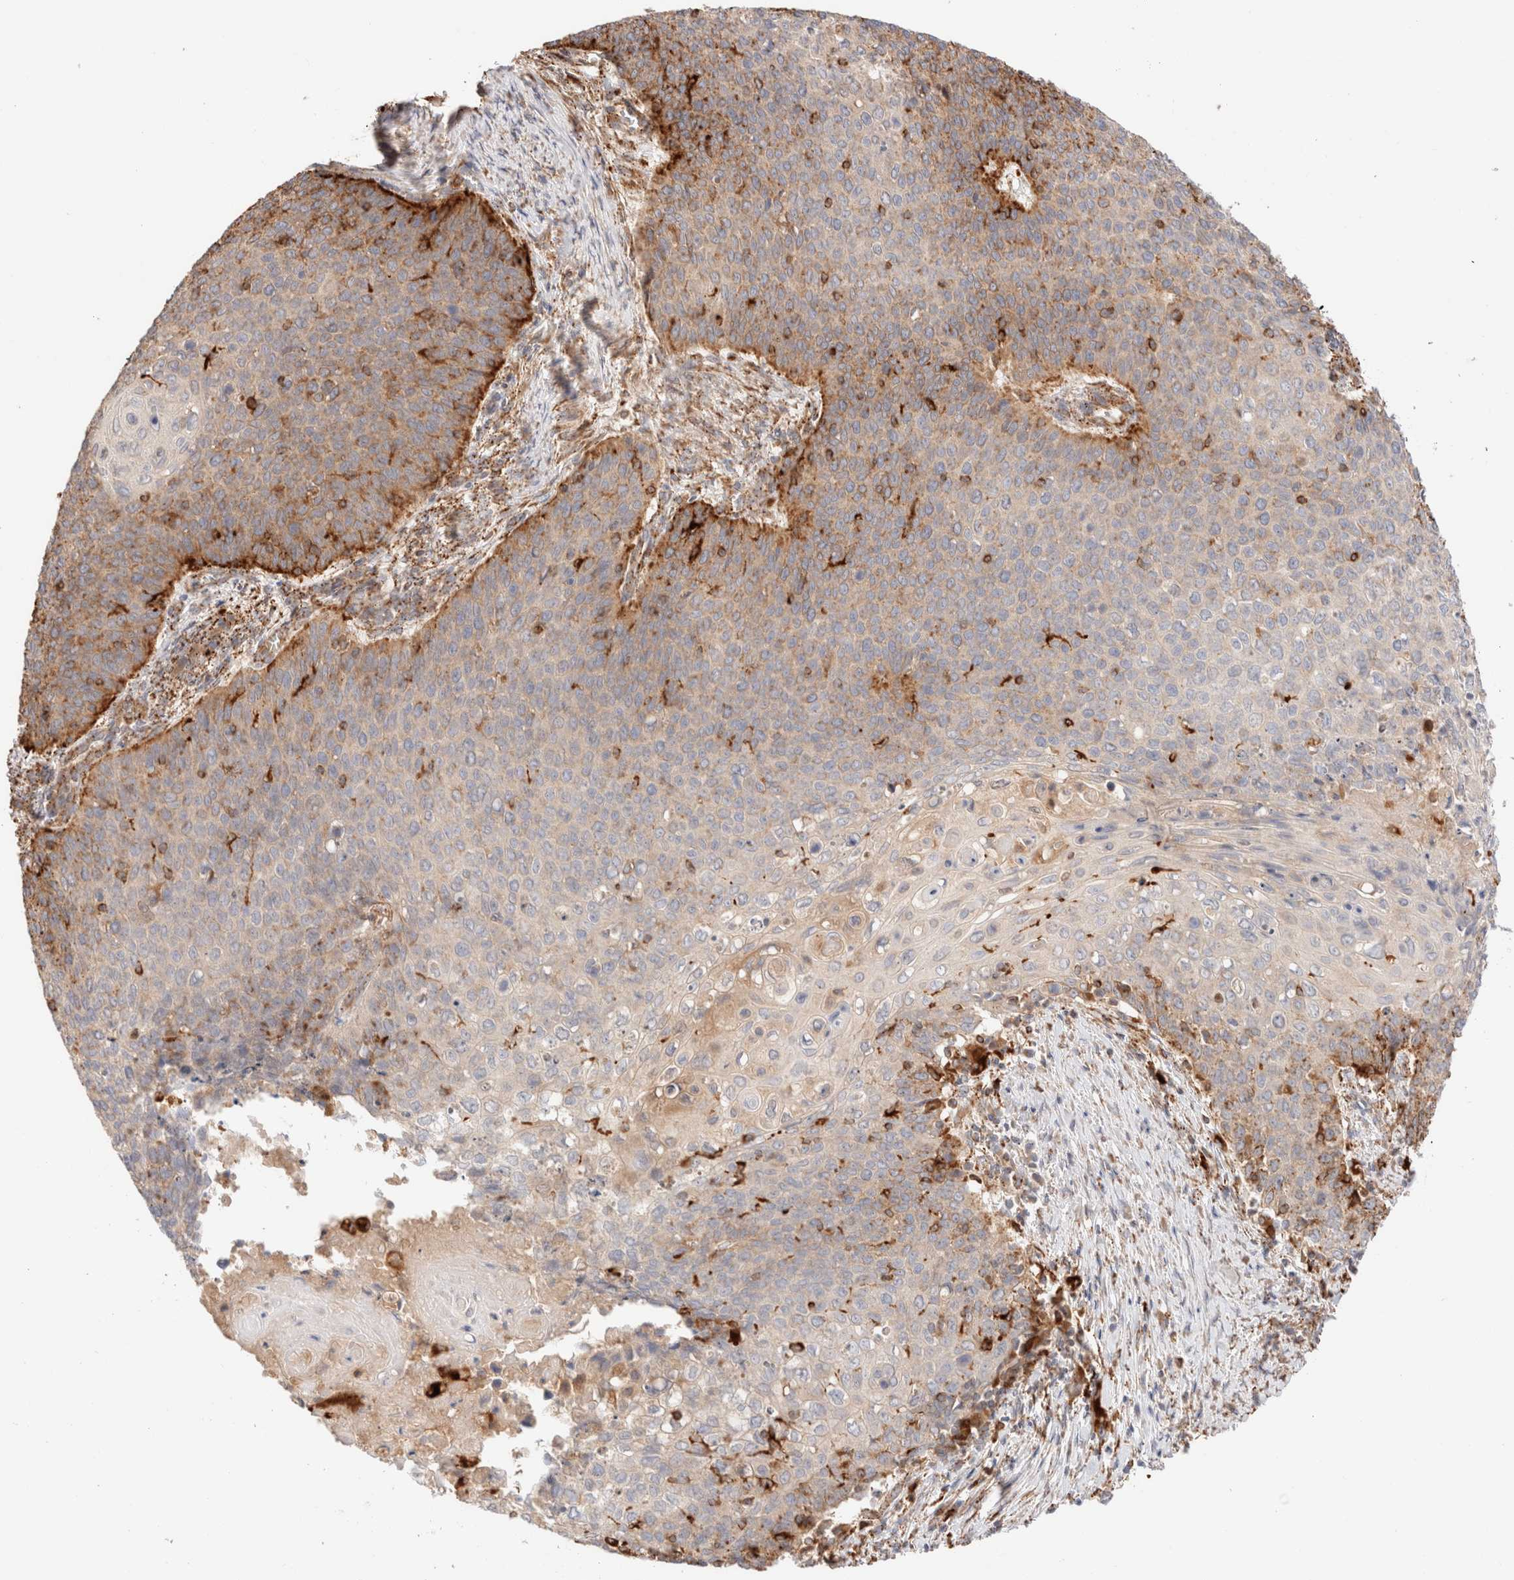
{"staining": {"intensity": "moderate", "quantity": "25%-75%", "location": "cytoplasmic/membranous"}, "tissue": "cervical cancer", "cell_type": "Tumor cells", "image_type": "cancer", "snomed": [{"axis": "morphology", "description": "Squamous cell carcinoma, NOS"}, {"axis": "topography", "description": "Cervix"}], "caption": "Brown immunohistochemical staining in human cervical squamous cell carcinoma demonstrates moderate cytoplasmic/membranous staining in about 25%-75% of tumor cells.", "gene": "RABEPK", "patient": {"sex": "female", "age": 39}}